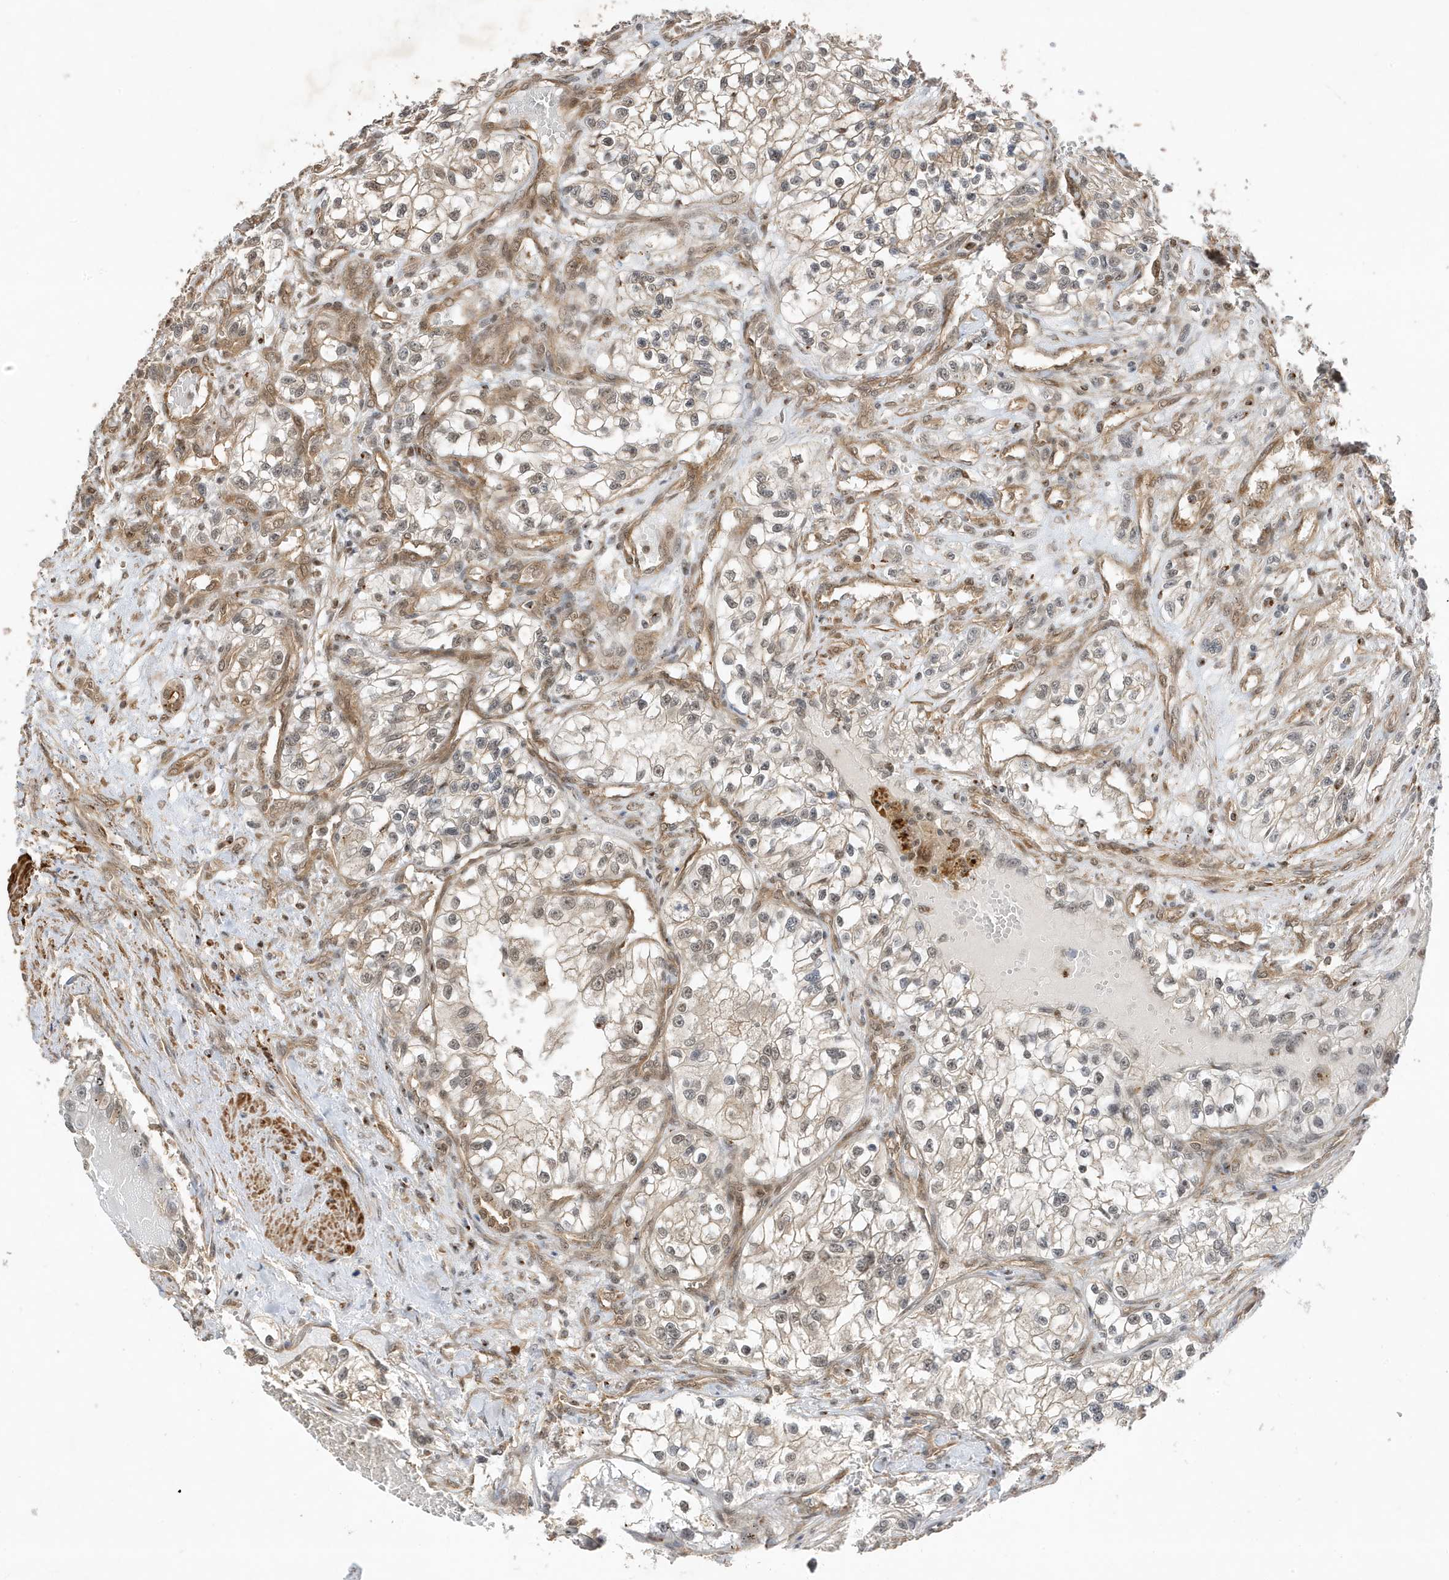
{"staining": {"intensity": "weak", "quantity": "<25%", "location": "cytoplasmic/membranous"}, "tissue": "renal cancer", "cell_type": "Tumor cells", "image_type": "cancer", "snomed": [{"axis": "morphology", "description": "Adenocarcinoma, NOS"}, {"axis": "topography", "description": "Kidney"}], "caption": "The image demonstrates no staining of tumor cells in renal cancer. (DAB (3,3'-diaminobenzidine) immunohistochemistry, high magnification).", "gene": "MAST3", "patient": {"sex": "female", "age": 57}}